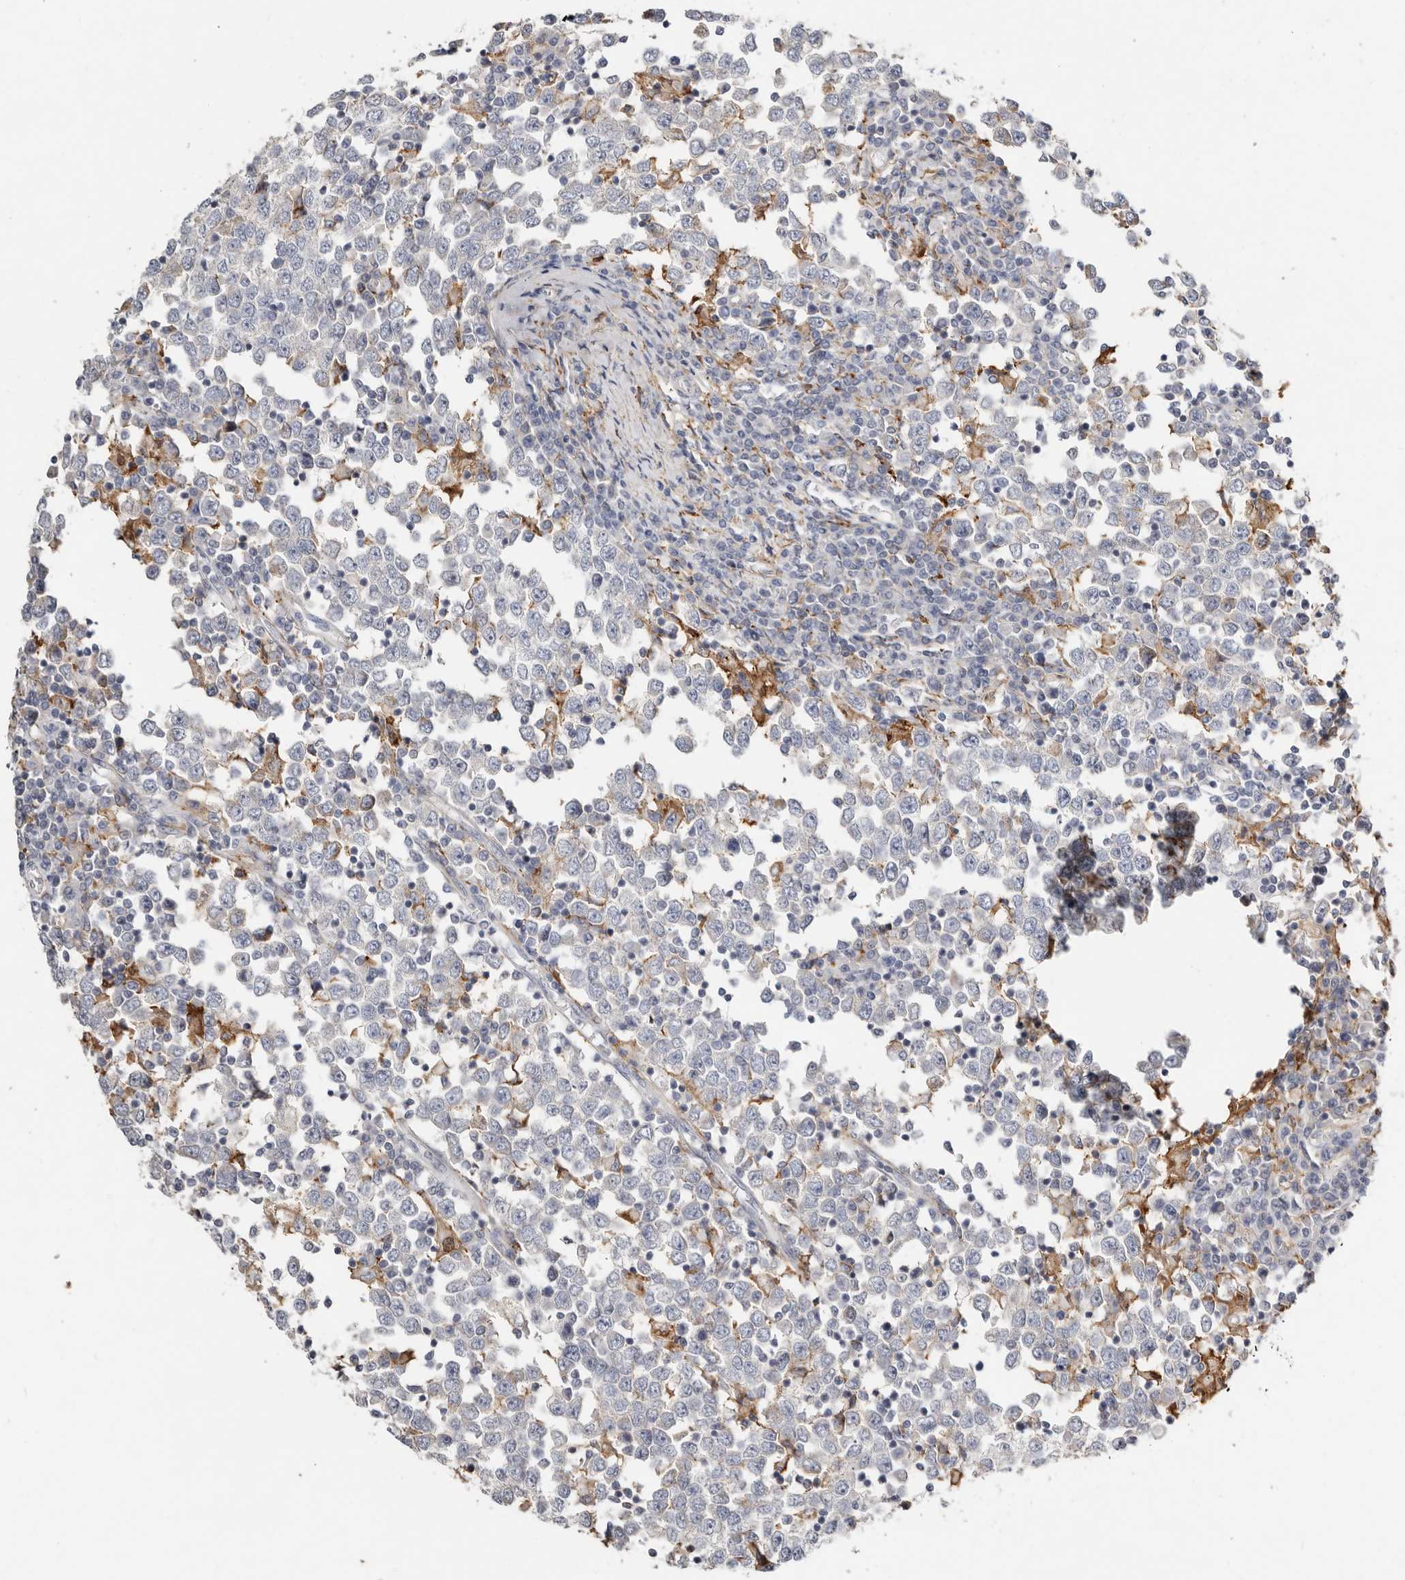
{"staining": {"intensity": "negative", "quantity": "none", "location": "none"}, "tissue": "testis cancer", "cell_type": "Tumor cells", "image_type": "cancer", "snomed": [{"axis": "morphology", "description": "Seminoma, NOS"}, {"axis": "topography", "description": "Testis"}], "caption": "The immunohistochemistry (IHC) image has no significant staining in tumor cells of seminoma (testis) tissue. (DAB (3,3'-diaminobenzidine) immunohistochemistry (IHC) visualized using brightfield microscopy, high magnification).", "gene": "KIF26B", "patient": {"sex": "male", "age": 65}}